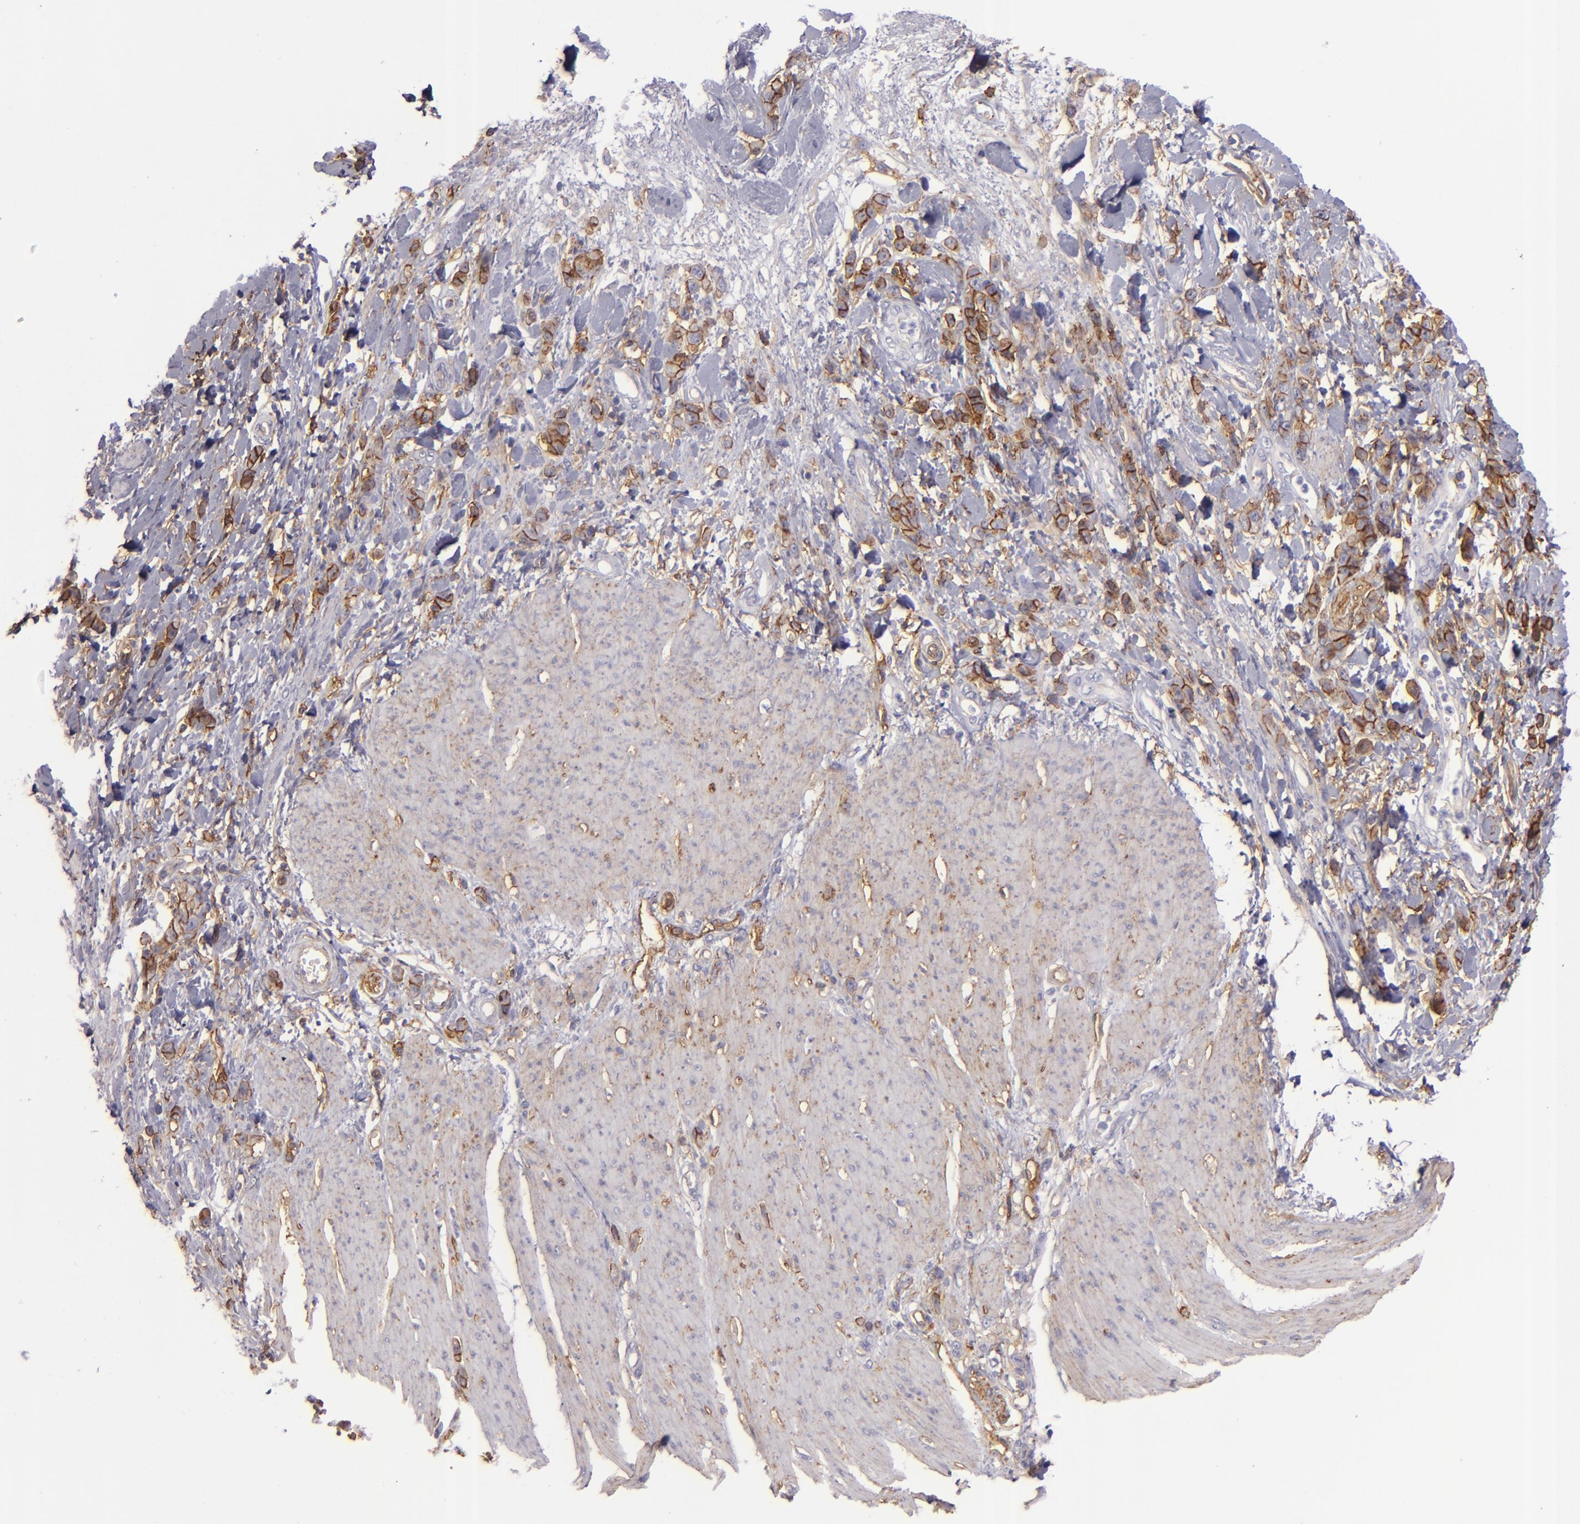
{"staining": {"intensity": "moderate", "quantity": ">75%", "location": "cytoplasmic/membranous"}, "tissue": "stomach cancer", "cell_type": "Tumor cells", "image_type": "cancer", "snomed": [{"axis": "morphology", "description": "Normal tissue, NOS"}, {"axis": "morphology", "description": "Adenocarcinoma, NOS"}, {"axis": "topography", "description": "Stomach"}], "caption": "Moderate cytoplasmic/membranous protein expression is appreciated in about >75% of tumor cells in stomach adenocarcinoma.", "gene": "CD9", "patient": {"sex": "male", "age": 82}}